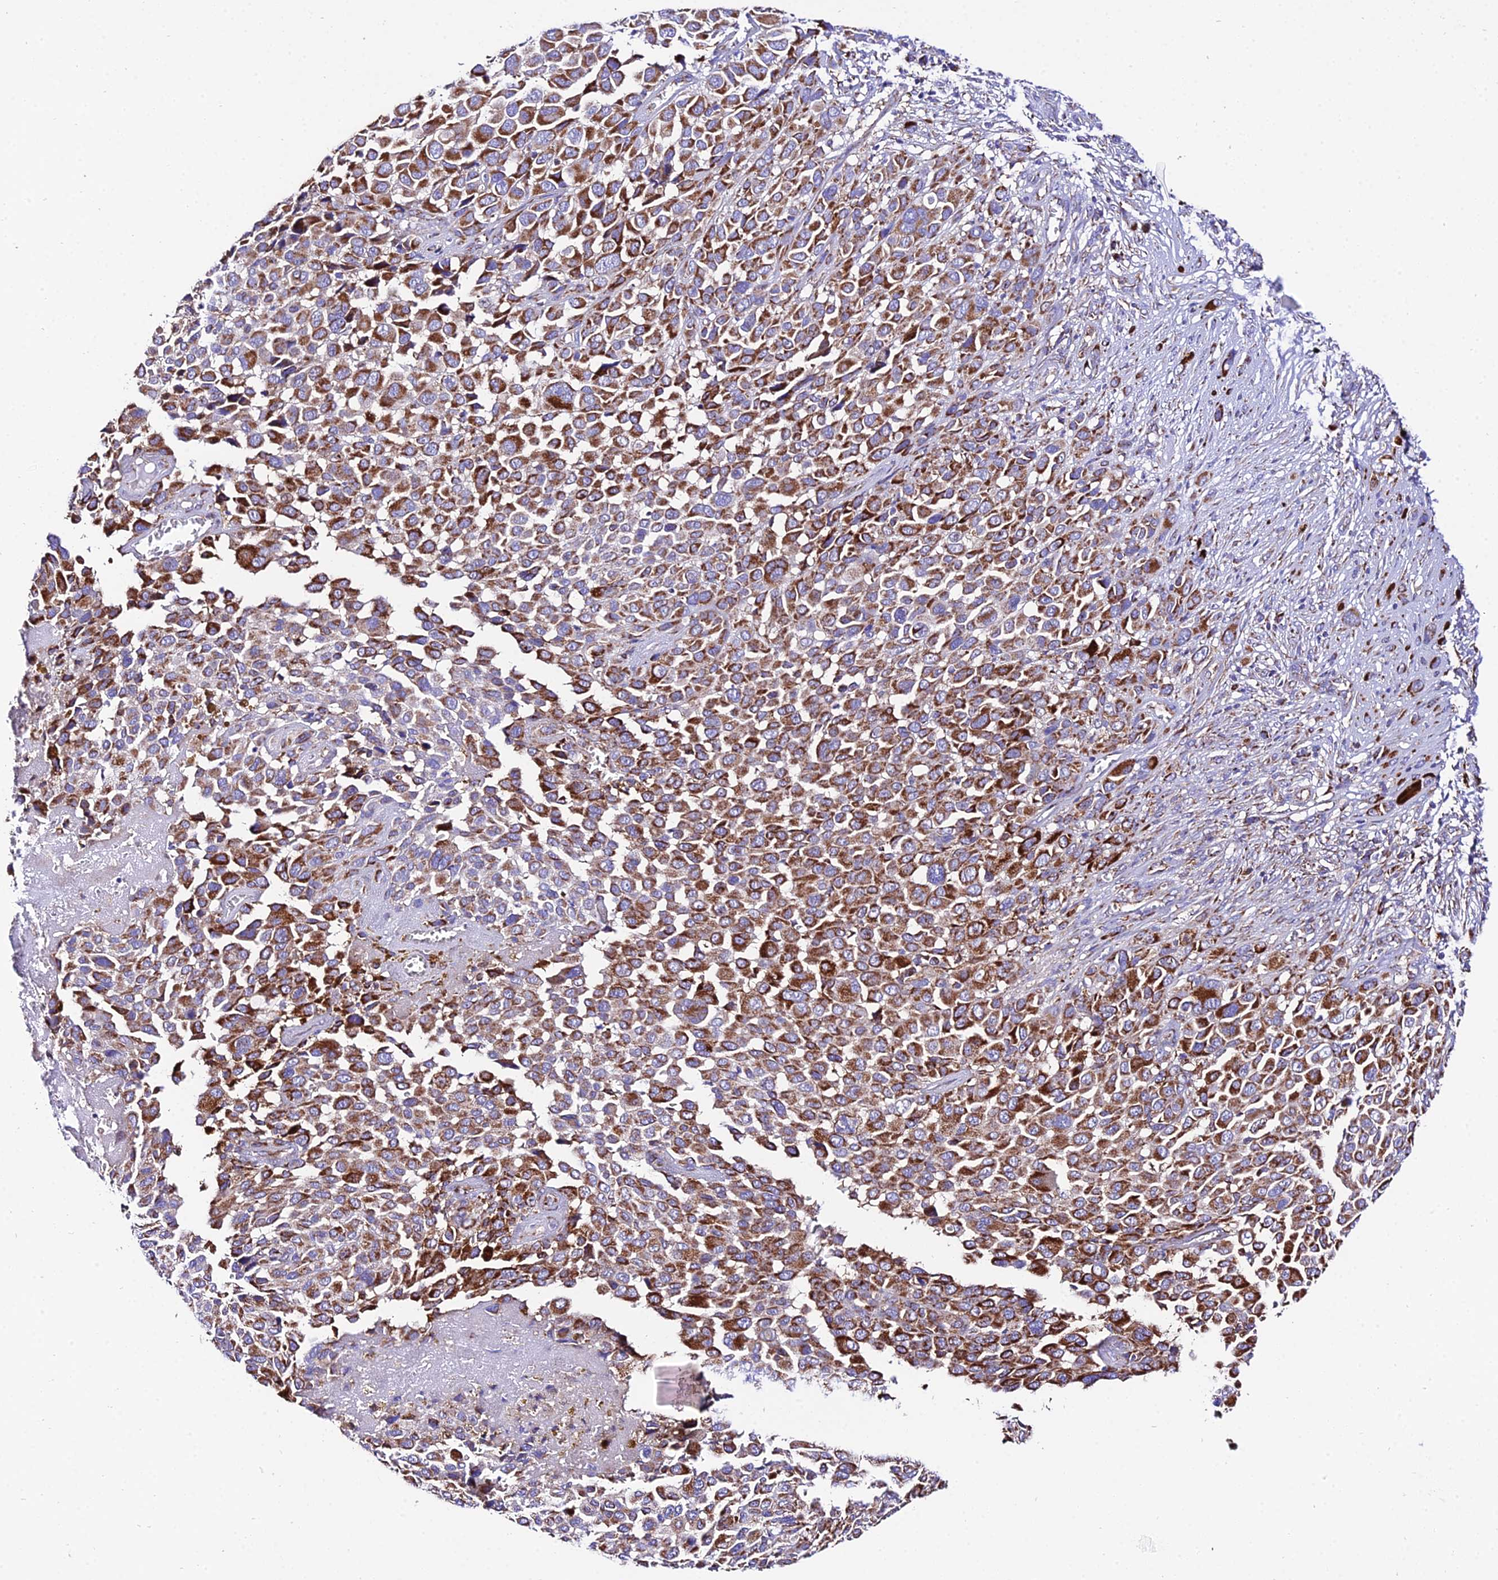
{"staining": {"intensity": "strong", "quantity": ">75%", "location": "cytoplasmic/membranous"}, "tissue": "melanoma", "cell_type": "Tumor cells", "image_type": "cancer", "snomed": [{"axis": "morphology", "description": "Malignant melanoma, NOS"}, {"axis": "topography", "description": "Skin of trunk"}], "caption": "The micrograph reveals immunohistochemical staining of melanoma. There is strong cytoplasmic/membranous staining is seen in approximately >75% of tumor cells. Using DAB (3,3'-diaminobenzidine) (brown) and hematoxylin (blue) stains, captured at high magnification using brightfield microscopy.", "gene": "OCIAD1", "patient": {"sex": "male", "age": 71}}